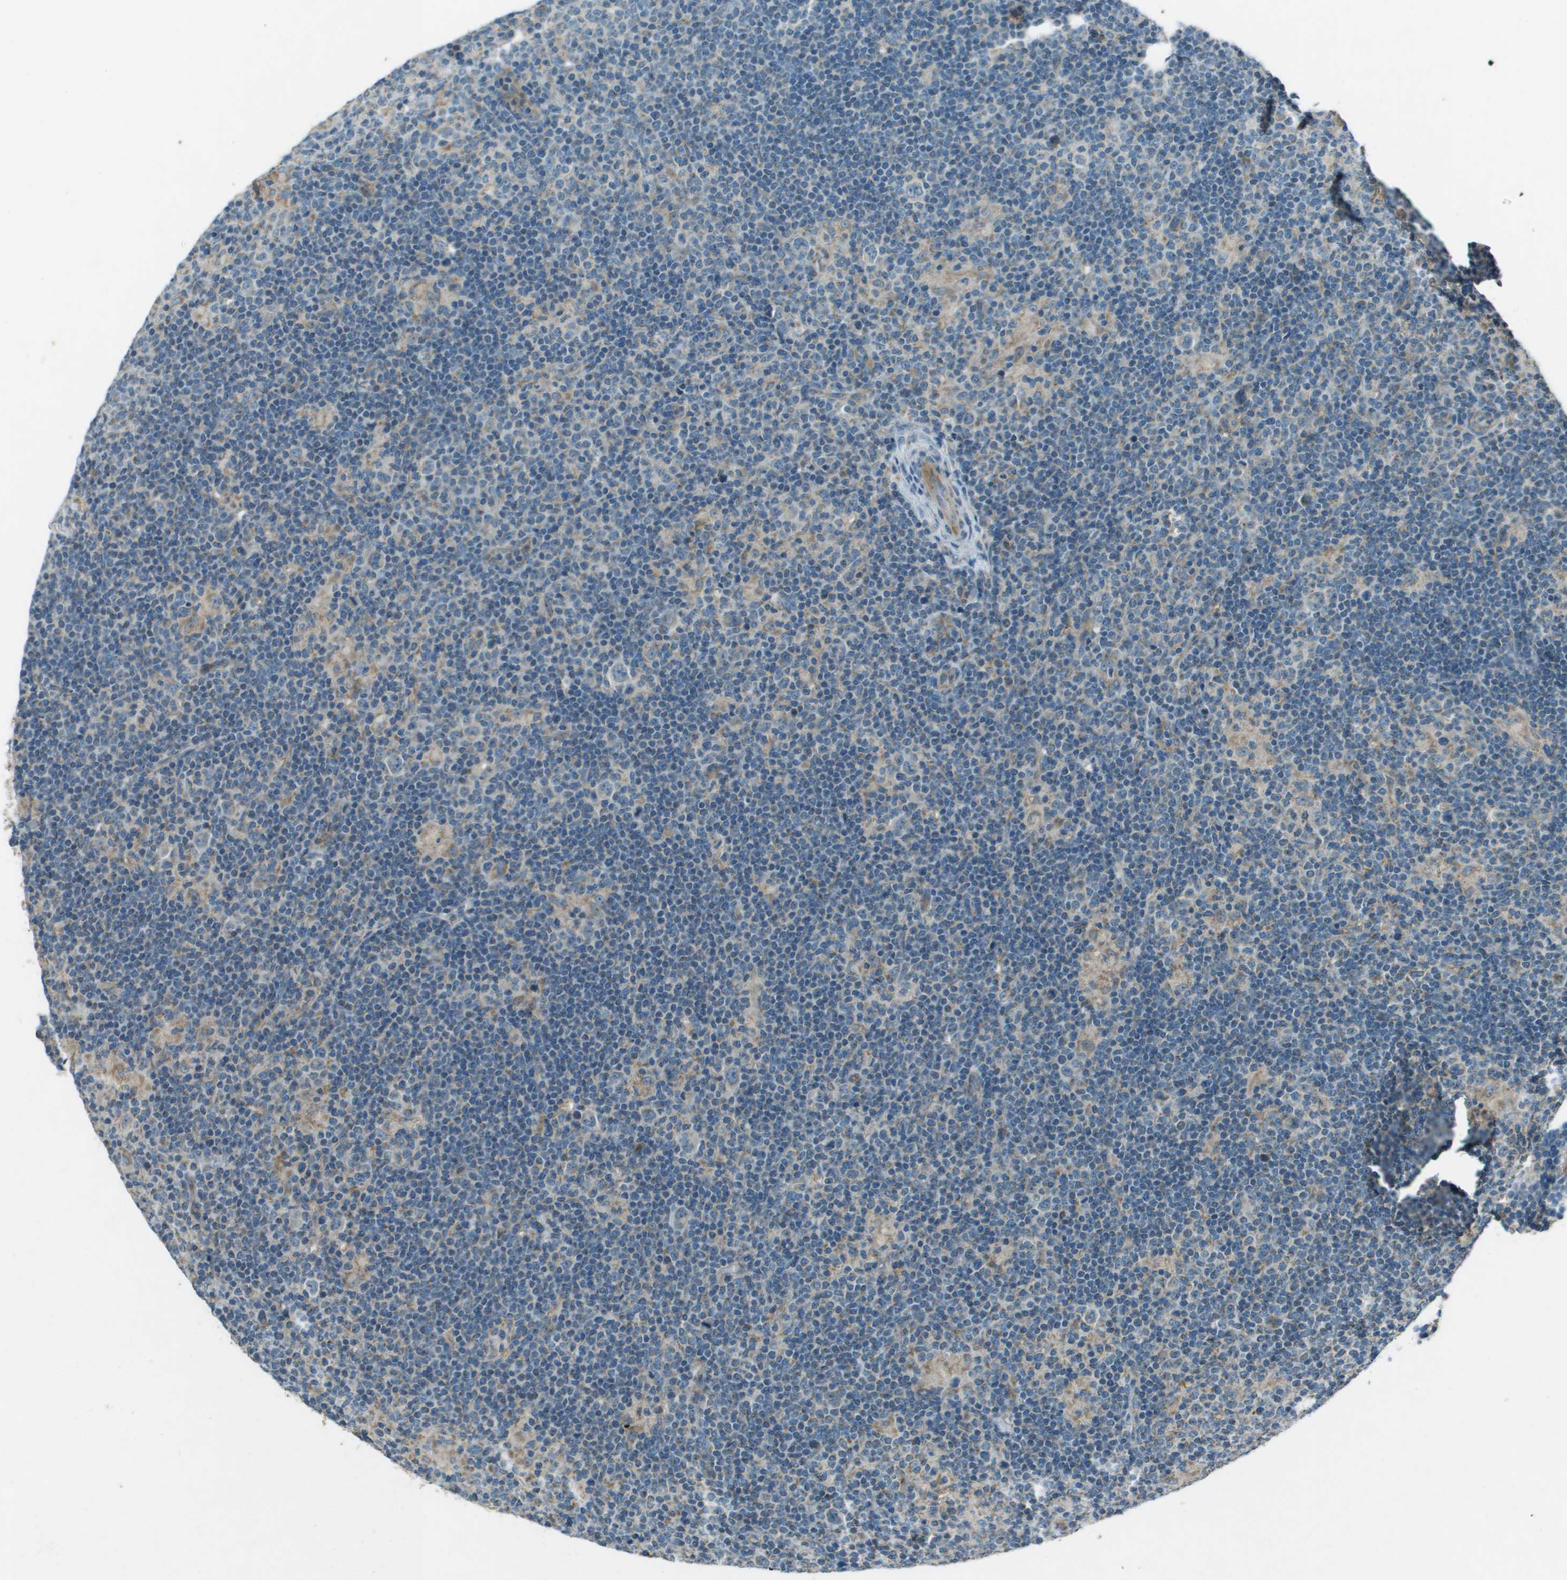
{"staining": {"intensity": "weak", "quantity": "25%-75%", "location": "cytoplasmic/membranous"}, "tissue": "lymphoma", "cell_type": "Tumor cells", "image_type": "cancer", "snomed": [{"axis": "morphology", "description": "Hodgkin's disease, NOS"}, {"axis": "topography", "description": "Lymph node"}], "caption": "Immunohistochemical staining of human Hodgkin's disease exhibits weak cytoplasmic/membranous protein expression in about 25%-75% of tumor cells.", "gene": "MIGA1", "patient": {"sex": "female", "age": 57}}